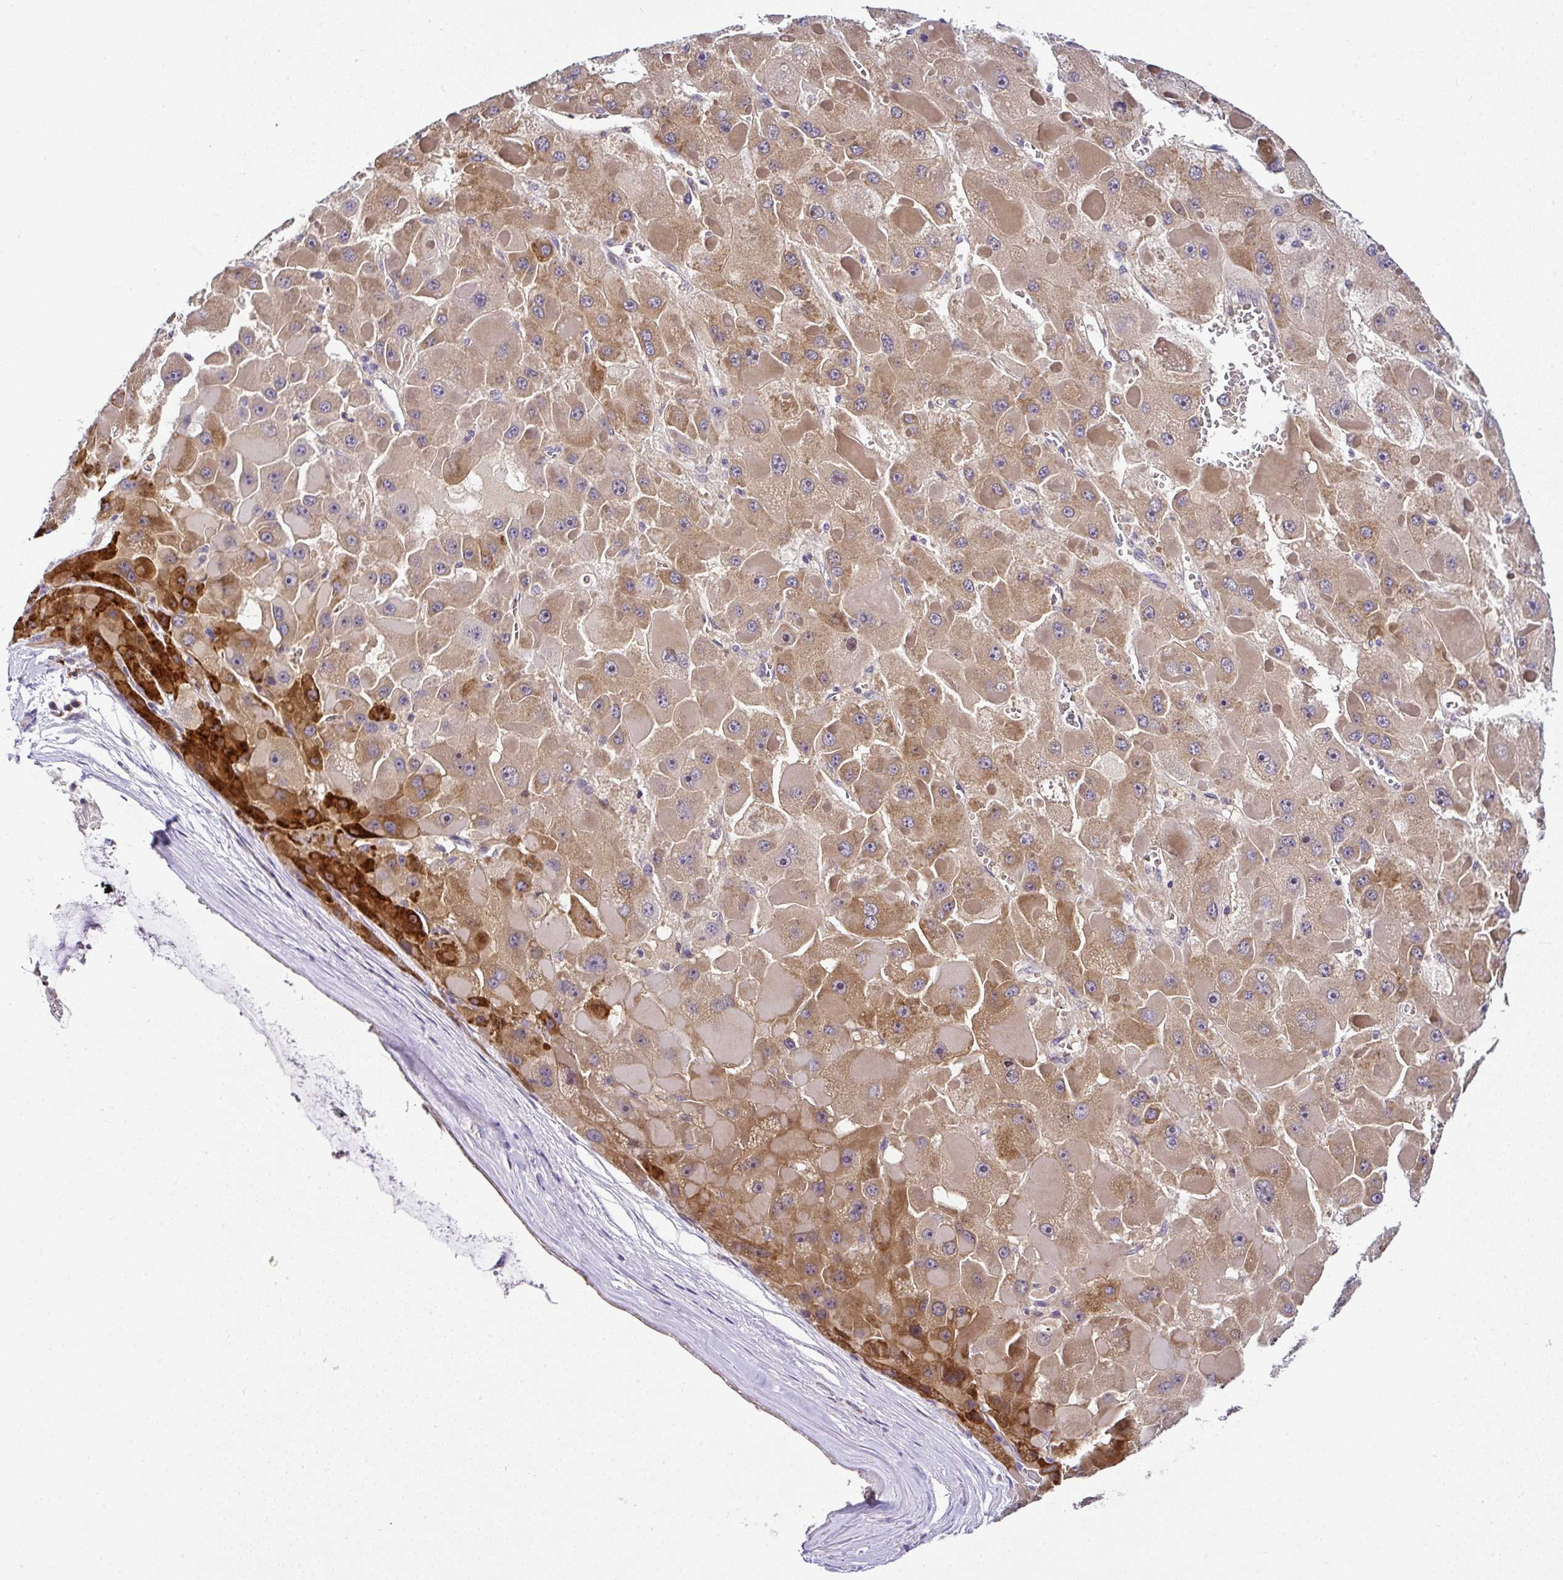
{"staining": {"intensity": "moderate", "quantity": ">75%", "location": "cytoplasmic/membranous"}, "tissue": "liver cancer", "cell_type": "Tumor cells", "image_type": "cancer", "snomed": [{"axis": "morphology", "description": "Carcinoma, Hepatocellular, NOS"}, {"axis": "topography", "description": "Liver"}], "caption": "A micrograph showing moderate cytoplasmic/membranous expression in approximately >75% of tumor cells in liver hepatocellular carcinoma, as visualized by brown immunohistochemical staining.", "gene": "DEPDC5", "patient": {"sex": "female", "age": 73}}